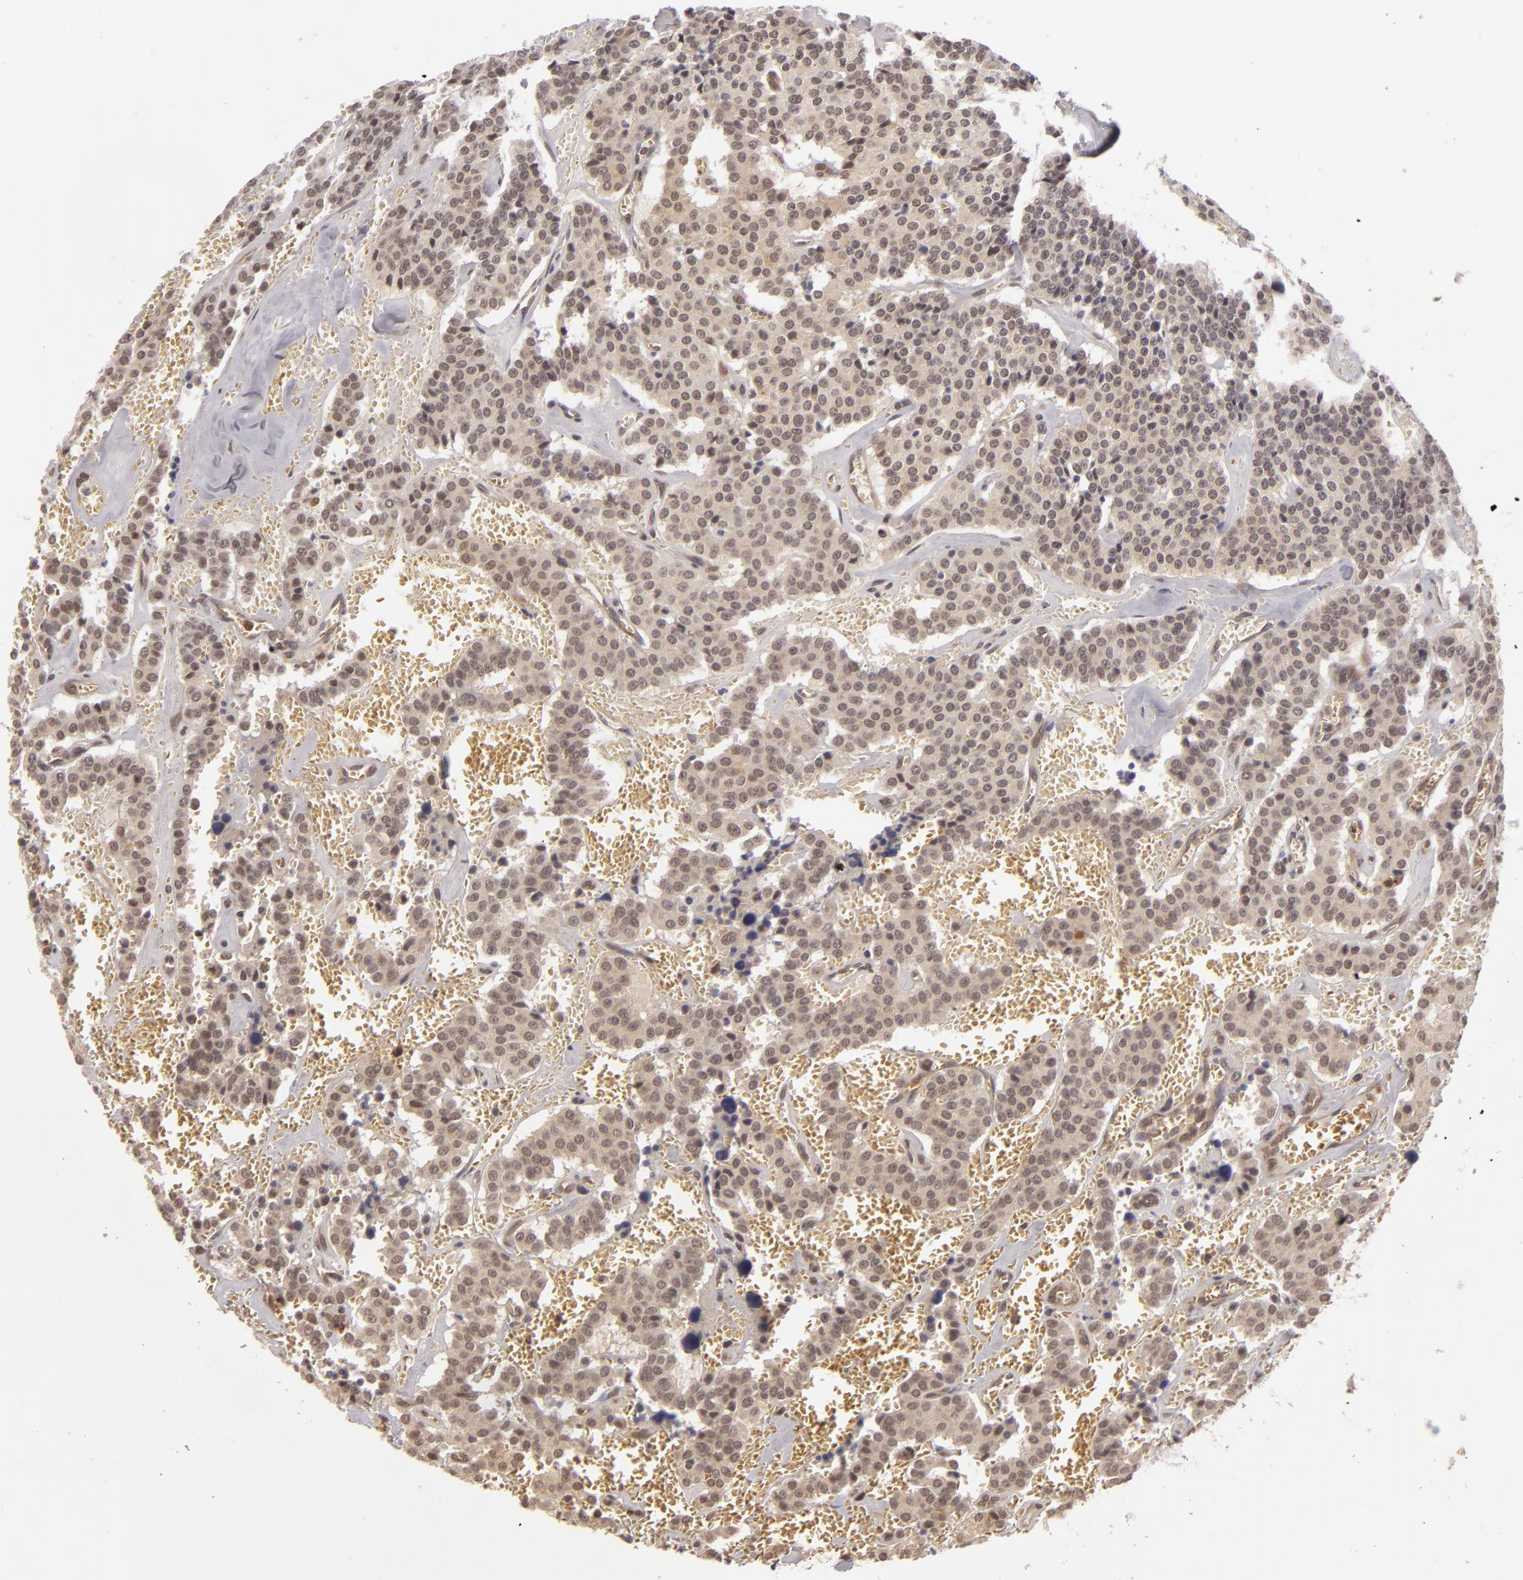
{"staining": {"intensity": "moderate", "quantity": ">75%", "location": "cytoplasmic/membranous,nuclear"}, "tissue": "carcinoid", "cell_type": "Tumor cells", "image_type": "cancer", "snomed": [{"axis": "morphology", "description": "Carcinoid, malignant, NOS"}, {"axis": "topography", "description": "Bronchus"}], "caption": "Carcinoid stained with a protein marker shows moderate staining in tumor cells.", "gene": "MAPK3", "patient": {"sex": "male", "age": 55}}